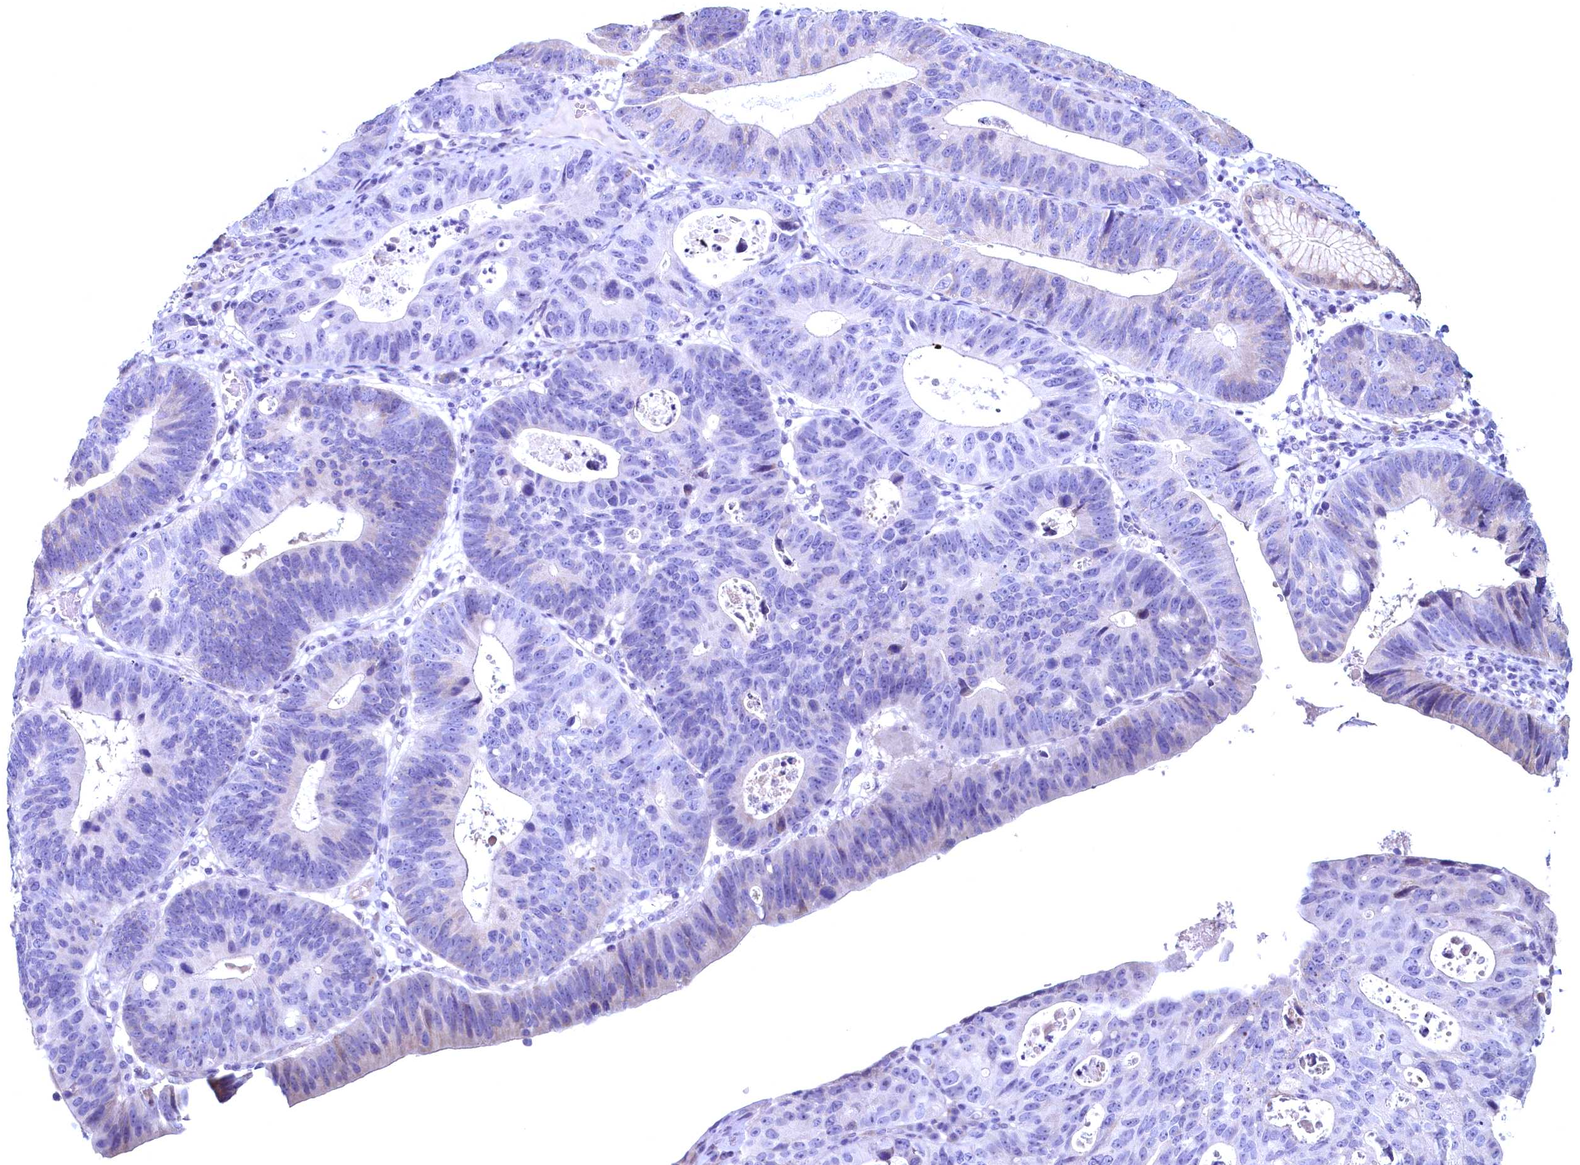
{"staining": {"intensity": "negative", "quantity": "none", "location": "none"}, "tissue": "stomach cancer", "cell_type": "Tumor cells", "image_type": "cancer", "snomed": [{"axis": "morphology", "description": "Adenocarcinoma, NOS"}, {"axis": "topography", "description": "Stomach"}], "caption": "Stomach cancer was stained to show a protein in brown. There is no significant staining in tumor cells. The staining is performed using DAB (3,3'-diaminobenzidine) brown chromogen with nuclei counter-stained in using hematoxylin.", "gene": "MAP1LC3A", "patient": {"sex": "male", "age": 59}}